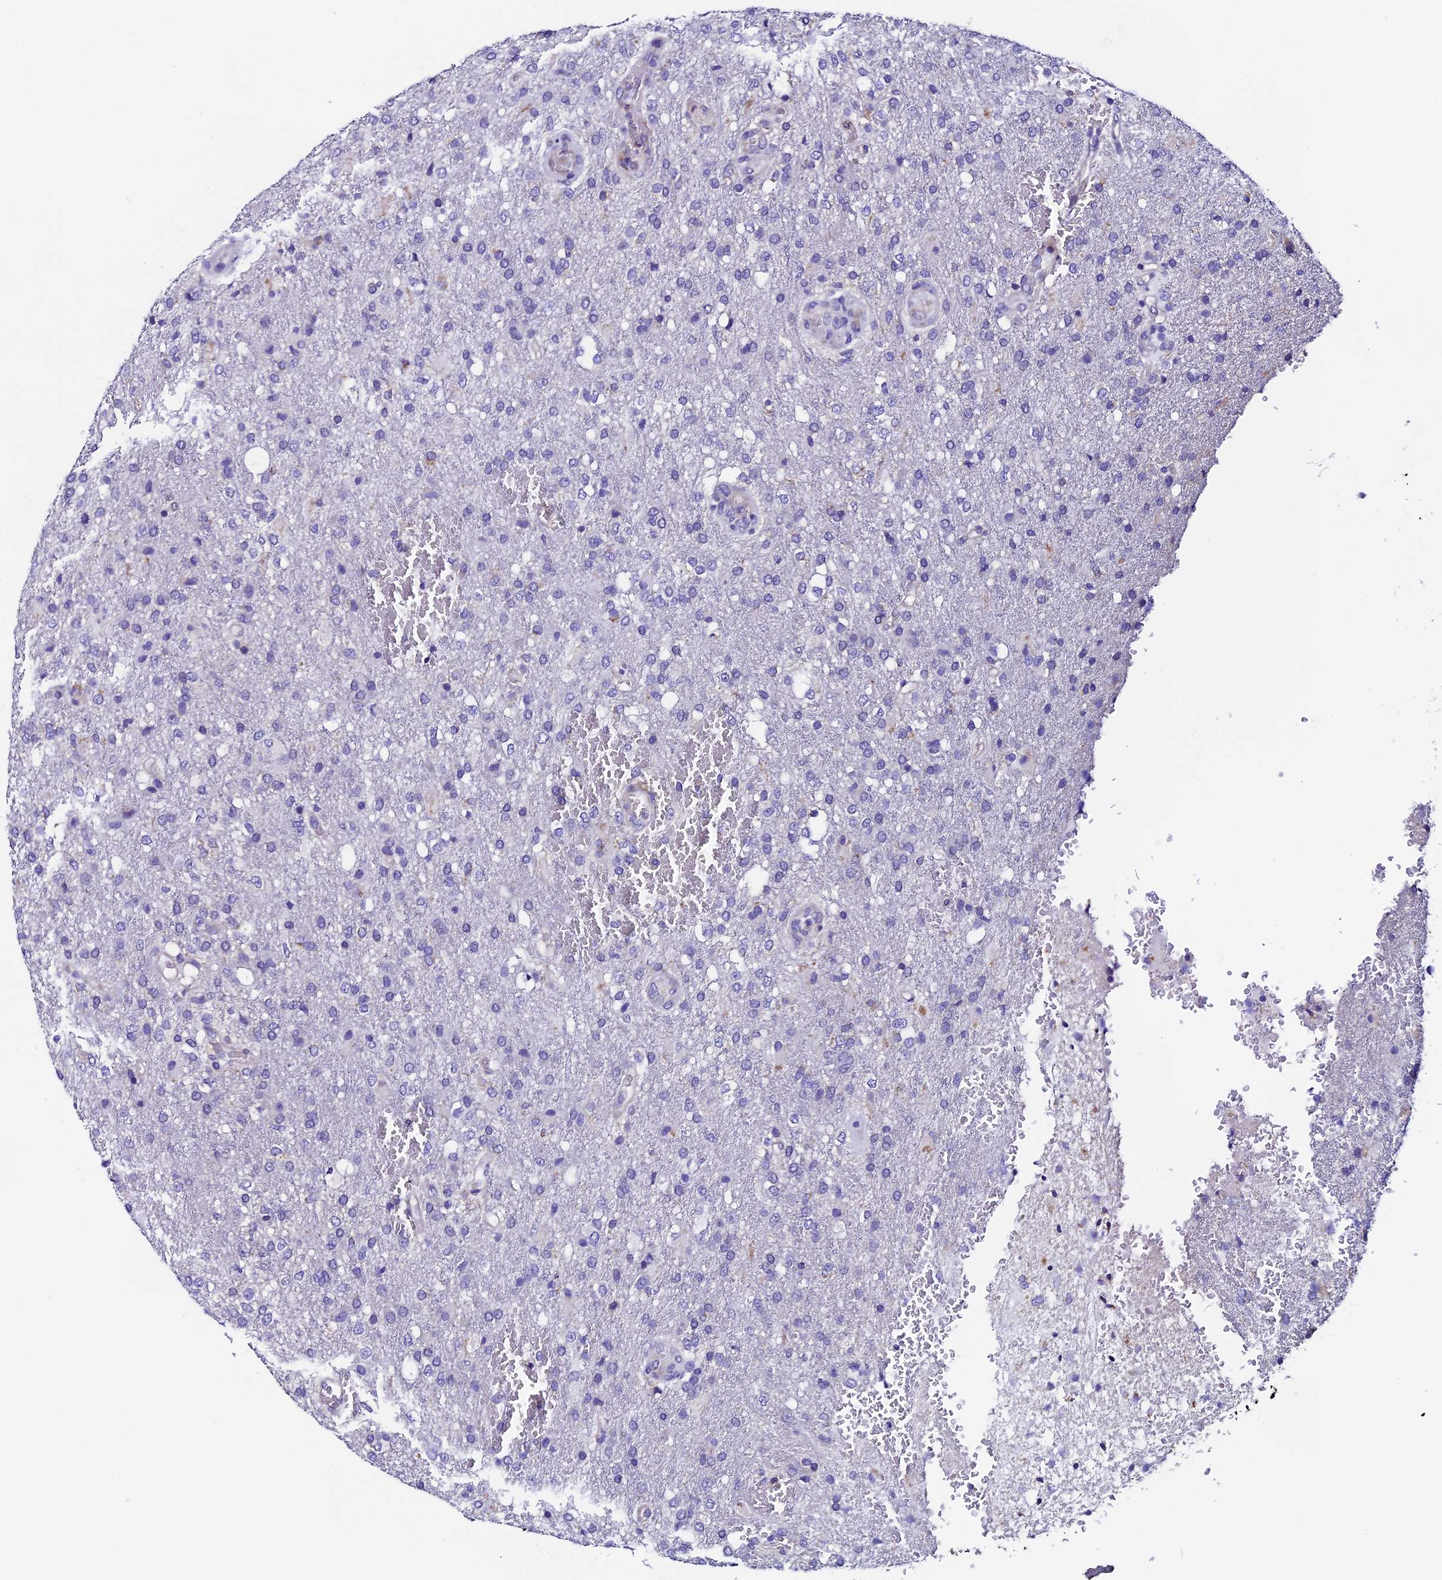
{"staining": {"intensity": "negative", "quantity": "none", "location": "none"}, "tissue": "glioma", "cell_type": "Tumor cells", "image_type": "cancer", "snomed": [{"axis": "morphology", "description": "Glioma, malignant, High grade"}, {"axis": "topography", "description": "Brain"}], "caption": "Tumor cells show no significant protein expression in glioma.", "gene": "COMTD1", "patient": {"sex": "female", "age": 74}}